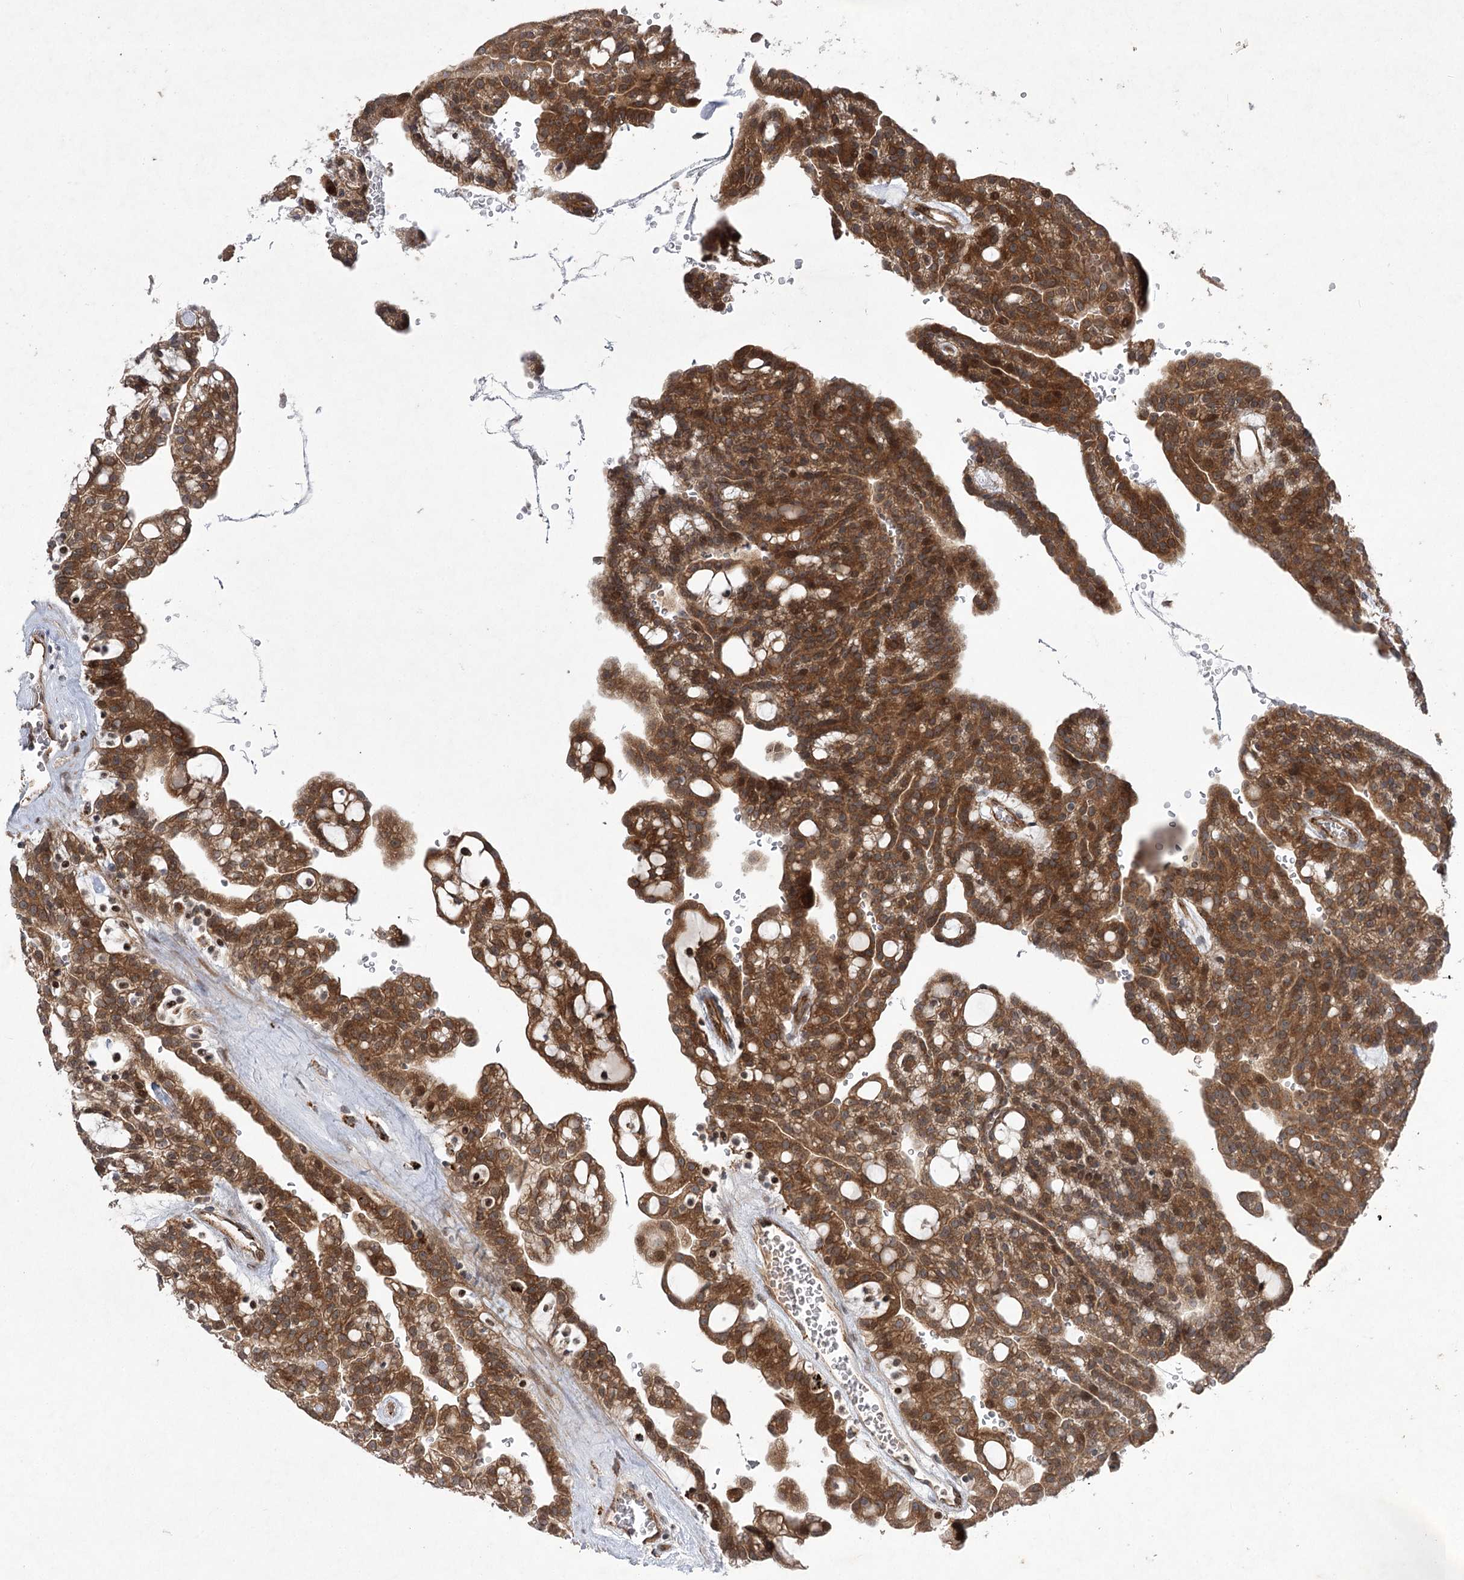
{"staining": {"intensity": "strong", "quantity": ">75%", "location": "cytoplasmic/membranous"}, "tissue": "renal cancer", "cell_type": "Tumor cells", "image_type": "cancer", "snomed": [{"axis": "morphology", "description": "Adenocarcinoma, NOS"}, {"axis": "topography", "description": "Kidney"}], "caption": "This image demonstrates renal cancer stained with IHC to label a protein in brown. The cytoplasmic/membranous of tumor cells show strong positivity for the protein. Nuclei are counter-stained blue.", "gene": "METTL24", "patient": {"sex": "male", "age": 63}}